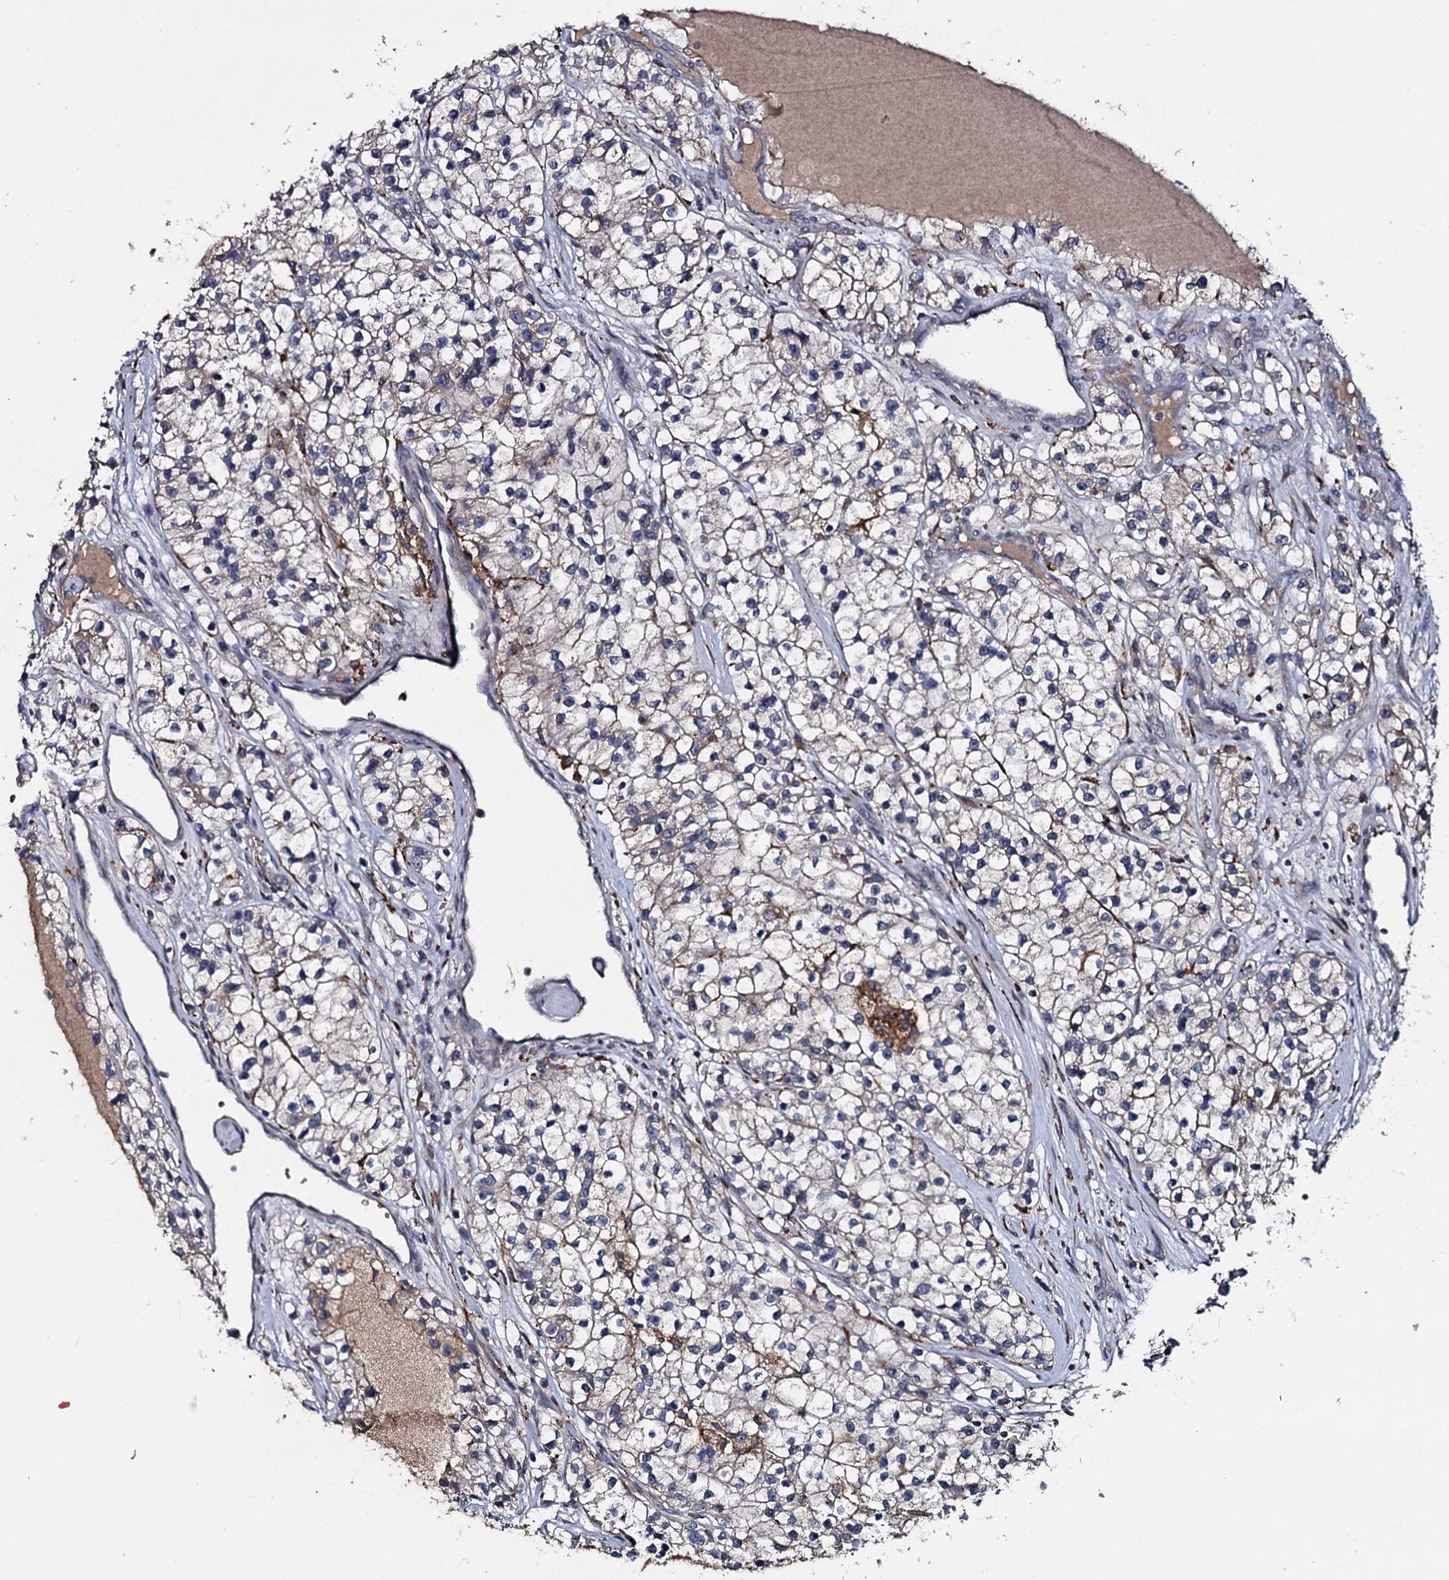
{"staining": {"intensity": "moderate", "quantity": "<25%", "location": "cytoplasmic/membranous"}, "tissue": "renal cancer", "cell_type": "Tumor cells", "image_type": "cancer", "snomed": [{"axis": "morphology", "description": "Adenocarcinoma, NOS"}, {"axis": "topography", "description": "Kidney"}], "caption": "This is an image of immunohistochemistry staining of renal adenocarcinoma, which shows moderate positivity in the cytoplasmic/membranous of tumor cells.", "gene": "LRRC28", "patient": {"sex": "female", "age": 57}}